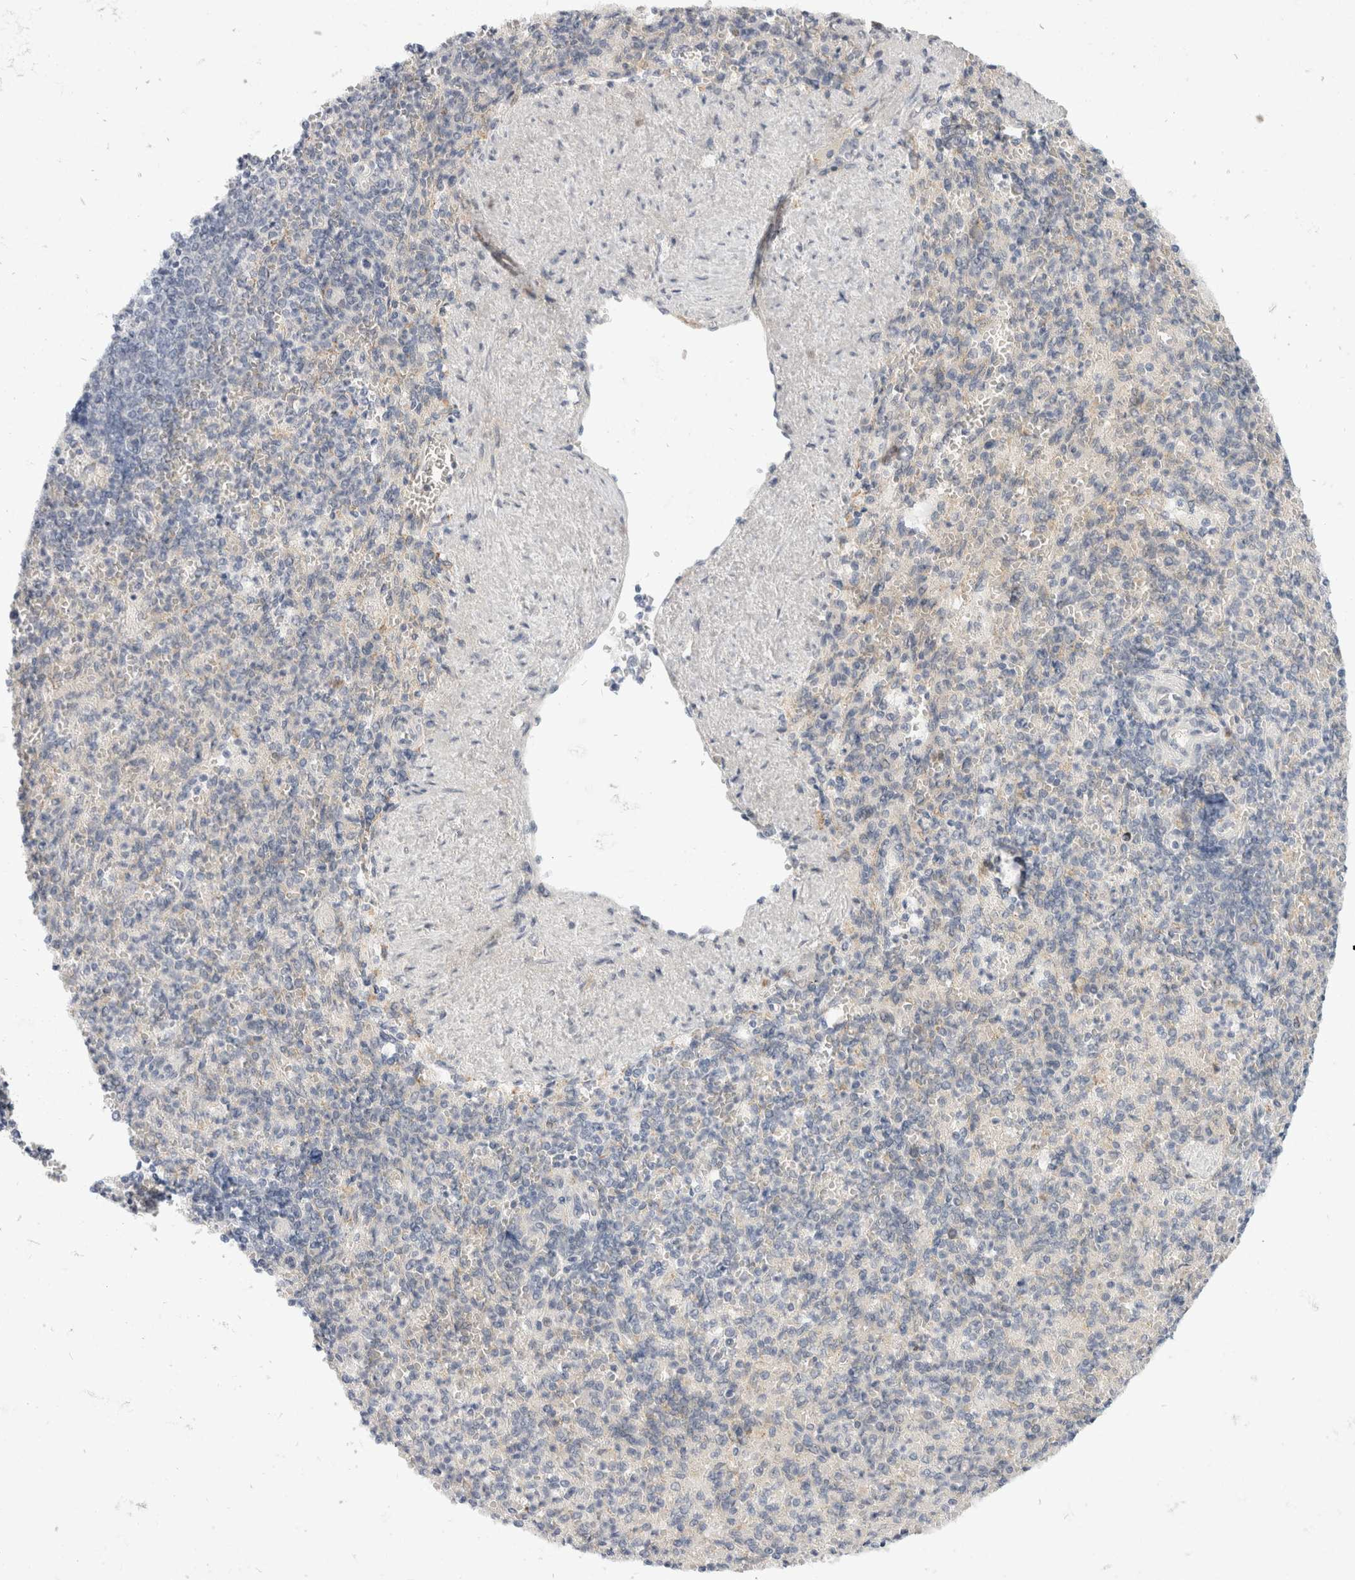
{"staining": {"intensity": "weak", "quantity": "<25%", "location": "cytoplasmic/membranous"}, "tissue": "spleen", "cell_type": "Cells in red pulp", "image_type": "normal", "snomed": [{"axis": "morphology", "description": "Normal tissue, NOS"}, {"axis": "topography", "description": "Spleen"}], "caption": "The photomicrograph shows no significant staining in cells in red pulp of spleen. (Brightfield microscopy of DAB IHC at high magnification).", "gene": "TOM1L2", "patient": {"sex": "female", "age": 74}}